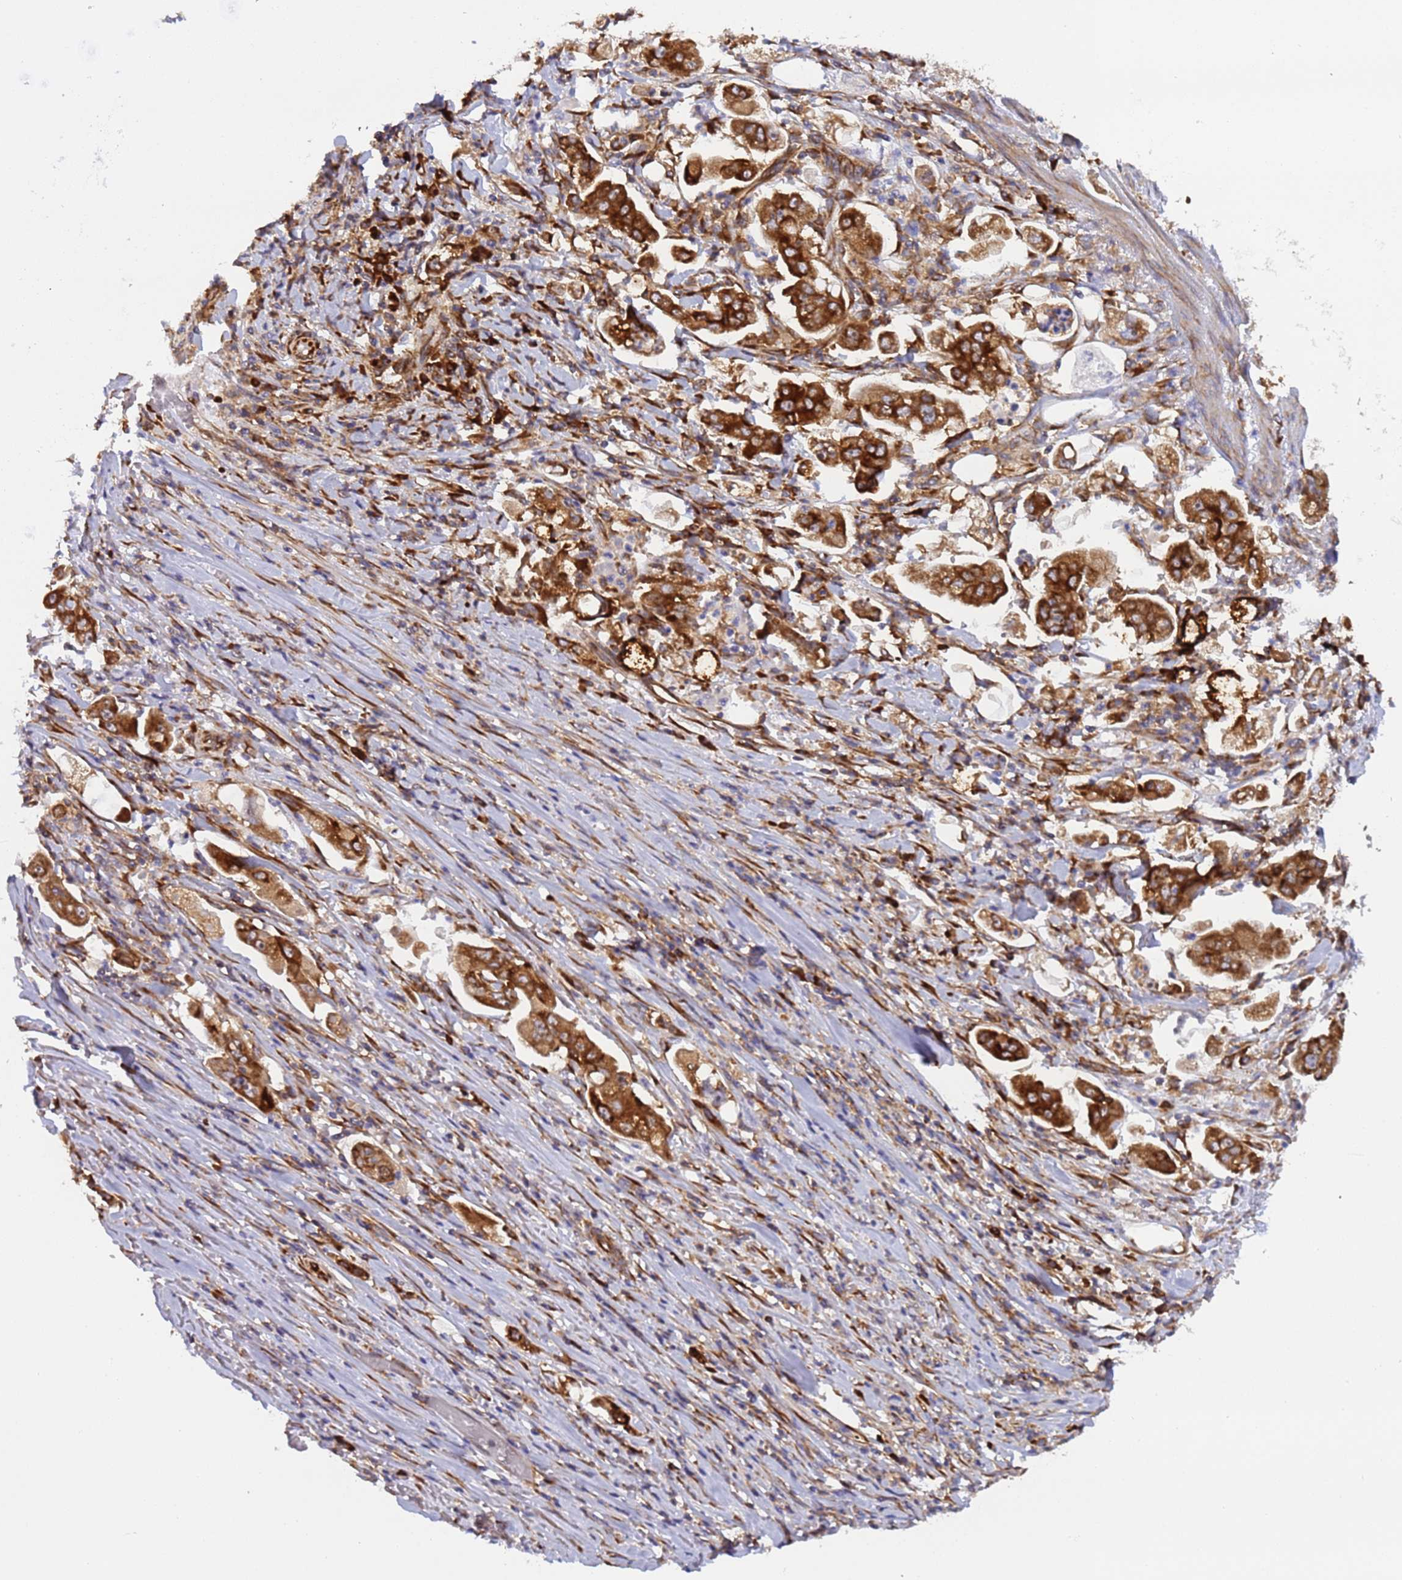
{"staining": {"intensity": "strong", "quantity": ">75%", "location": "cytoplasmic/membranous"}, "tissue": "stomach cancer", "cell_type": "Tumor cells", "image_type": "cancer", "snomed": [{"axis": "morphology", "description": "Adenocarcinoma, NOS"}, {"axis": "topography", "description": "Stomach"}], "caption": "An immunohistochemistry (IHC) photomicrograph of neoplastic tissue is shown. Protein staining in brown shows strong cytoplasmic/membranous positivity in stomach adenocarcinoma within tumor cells. Nuclei are stained in blue.", "gene": "RPL36", "patient": {"sex": "male", "age": 62}}